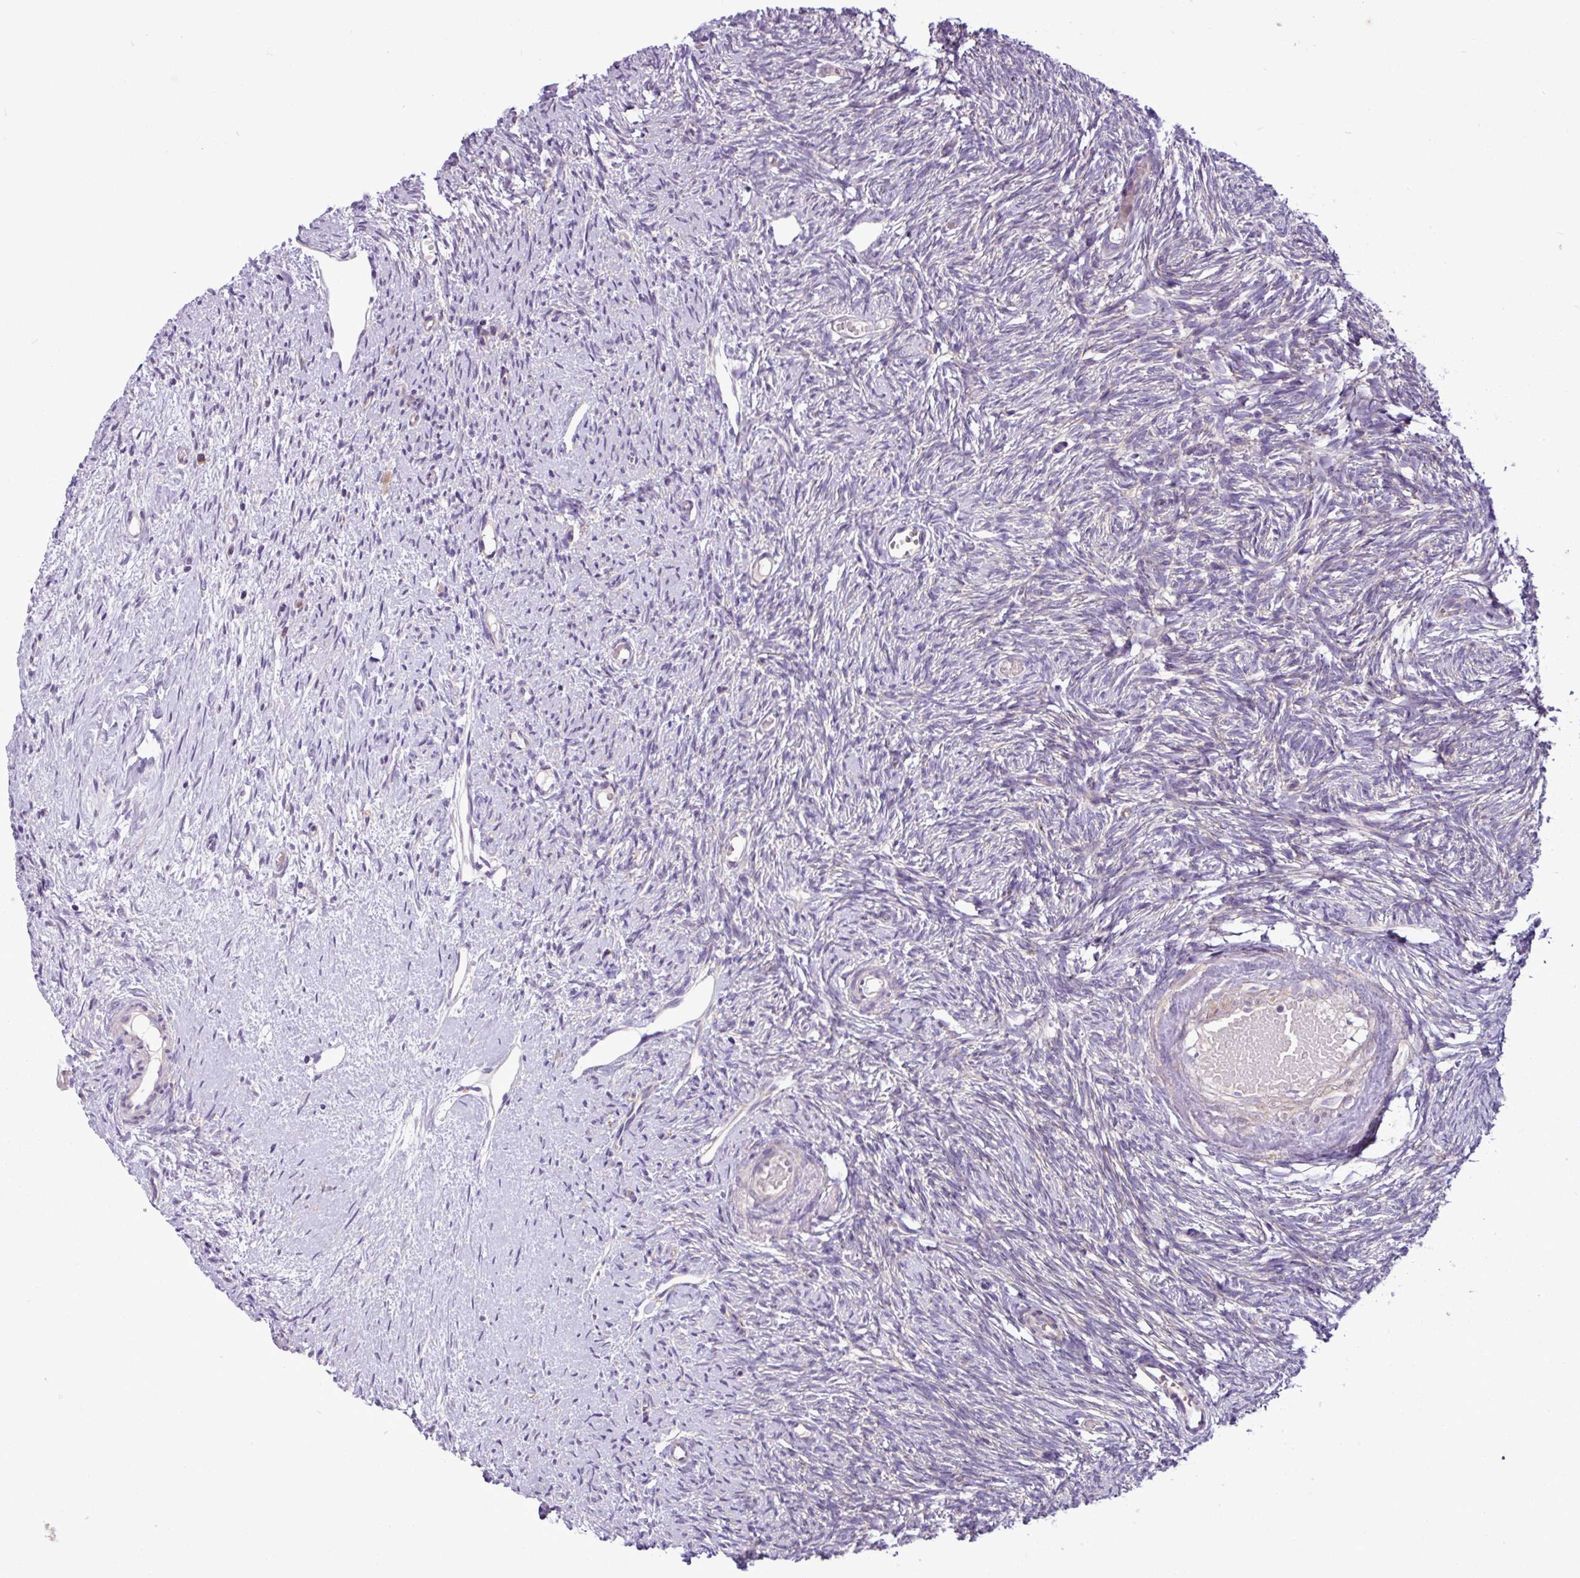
{"staining": {"intensity": "moderate", "quantity": ">75%", "location": "cytoplasmic/membranous"}, "tissue": "ovary", "cell_type": "Follicle cells", "image_type": "normal", "snomed": [{"axis": "morphology", "description": "Normal tissue, NOS"}, {"axis": "topography", "description": "Ovary"}], "caption": "About >75% of follicle cells in benign ovary demonstrate moderate cytoplasmic/membranous protein staining as visualized by brown immunohistochemical staining.", "gene": "MROH2A", "patient": {"sex": "female", "age": 51}}